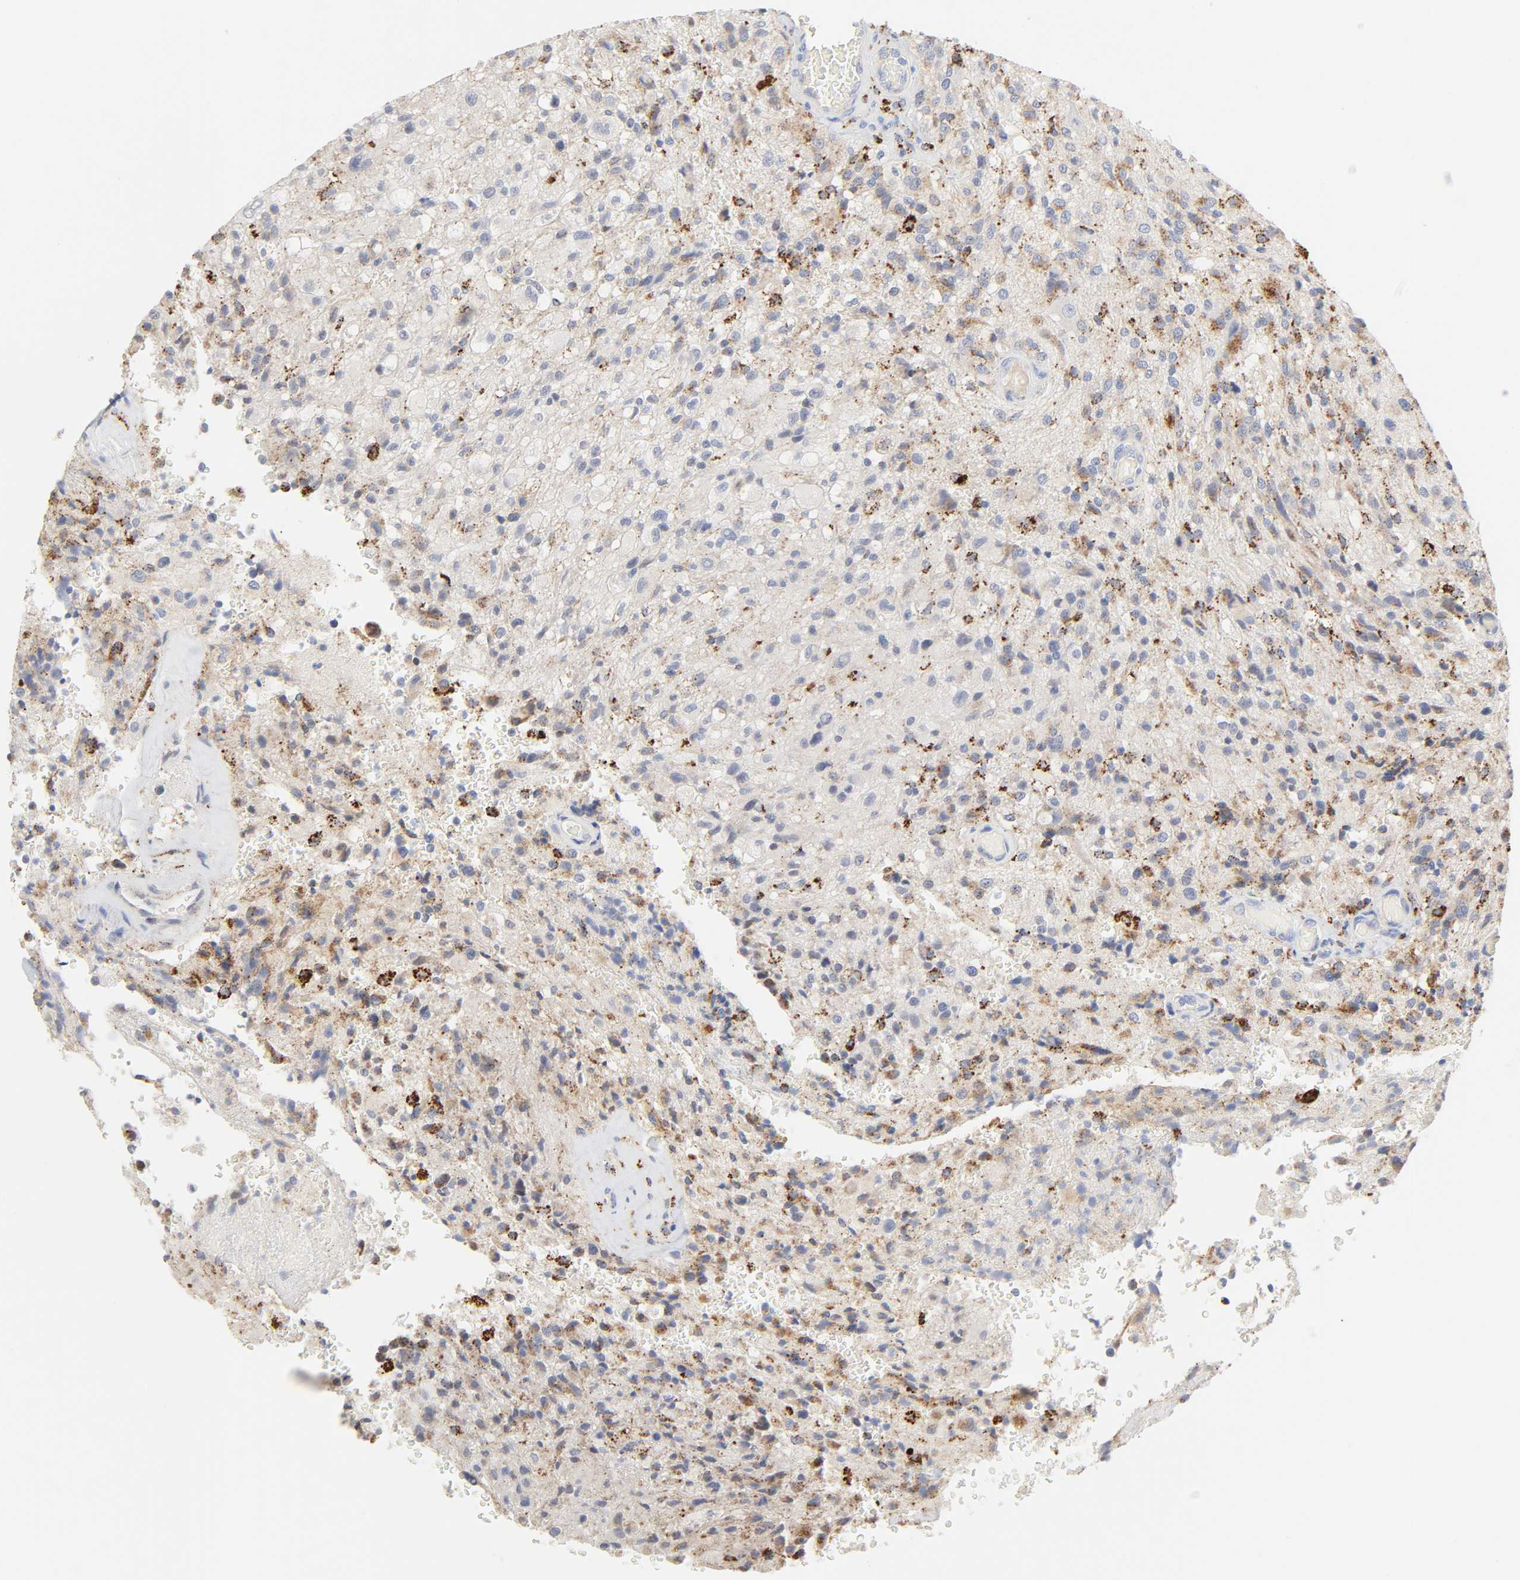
{"staining": {"intensity": "strong", "quantity": "25%-75%", "location": "cytoplasmic/membranous"}, "tissue": "glioma", "cell_type": "Tumor cells", "image_type": "cancer", "snomed": [{"axis": "morphology", "description": "Normal tissue, NOS"}, {"axis": "morphology", "description": "Glioma, malignant, High grade"}, {"axis": "topography", "description": "Cerebral cortex"}], "caption": "Strong cytoplasmic/membranous positivity is appreciated in approximately 25%-75% of tumor cells in malignant high-grade glioma. The protein is stained brown, and the nuclei are stained in blue (DAB (3,3'-diaminobenzidine) IHC with brightfield microscopy, high magnification).", "gene": "MAGEB17", "patient": {"sex": "male", "age": 56}}